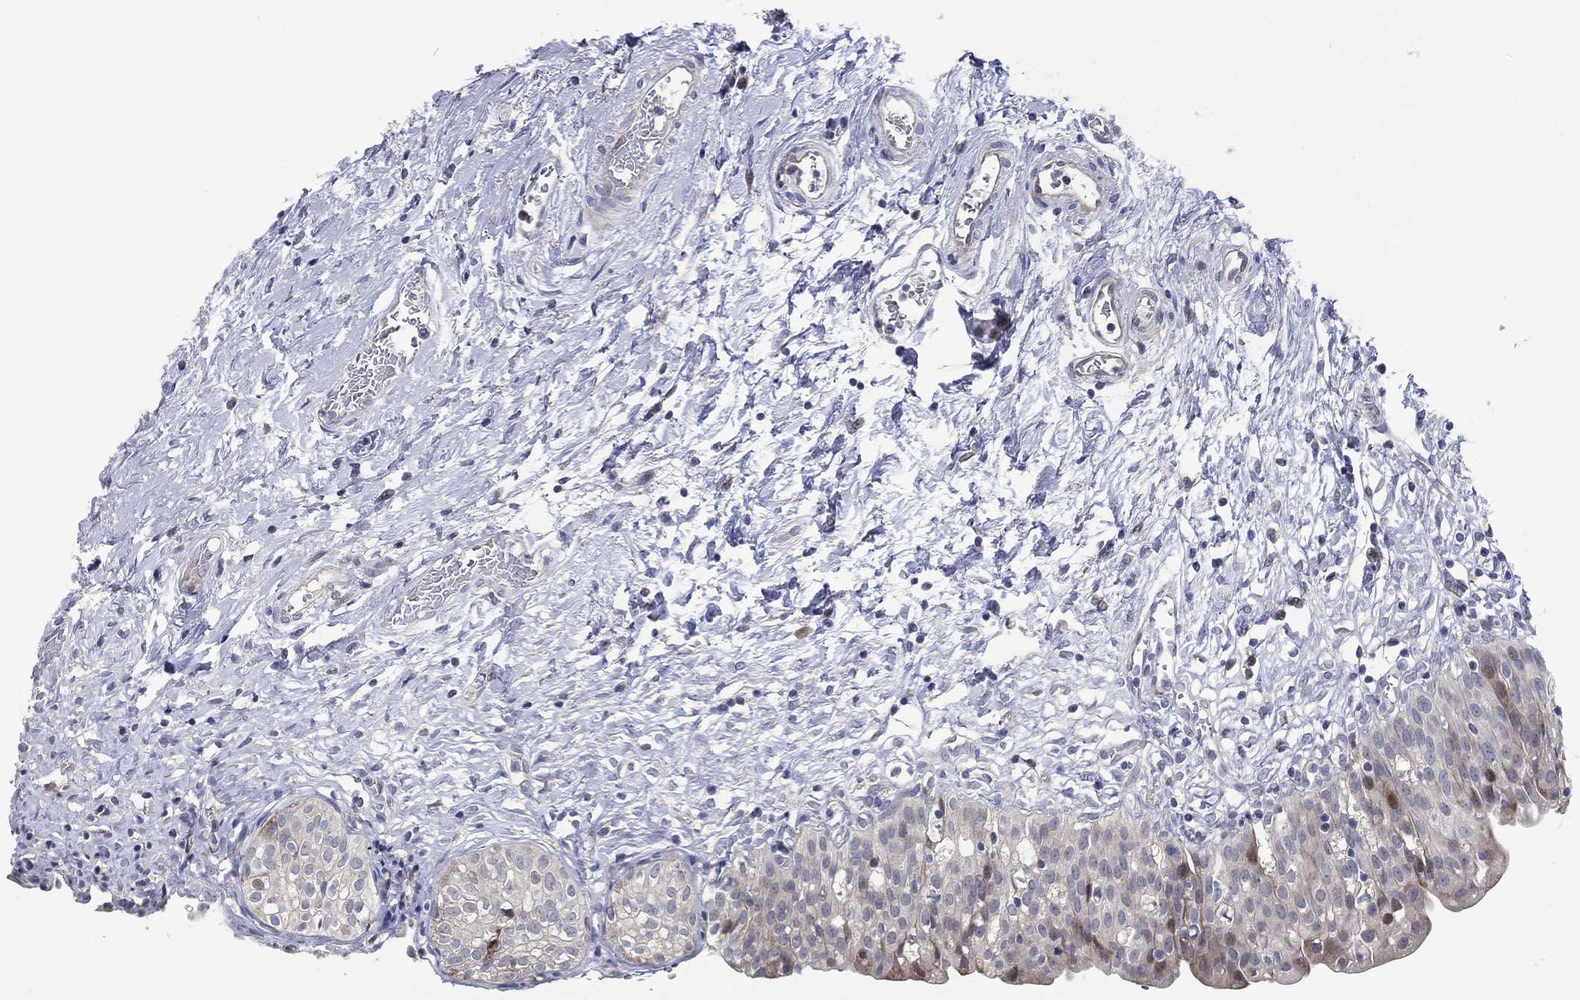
{"staining": {"intensity": "moderate", "quantity": "<25%", "location": "cytoplasmic/membranous,nuclear"}, "tissue": "urinary bladder", "cell_type": "Urothelial cells", "image_type": "normal", "snomed": [{"axis": "morphology", "description": "Normal tissue, NOS"}, {"axis": "topography", "description": "Urinary bladder"}], "caption": "High-power microscopy captured an IHC photomicrograph of benign urinary bladder, revealing moderate cytoplasmic/membranous,nuclear expression in about <25% of urothelial cells.", "gene": "UTP14A", "patient": {"sex": "male", "age": 76}}